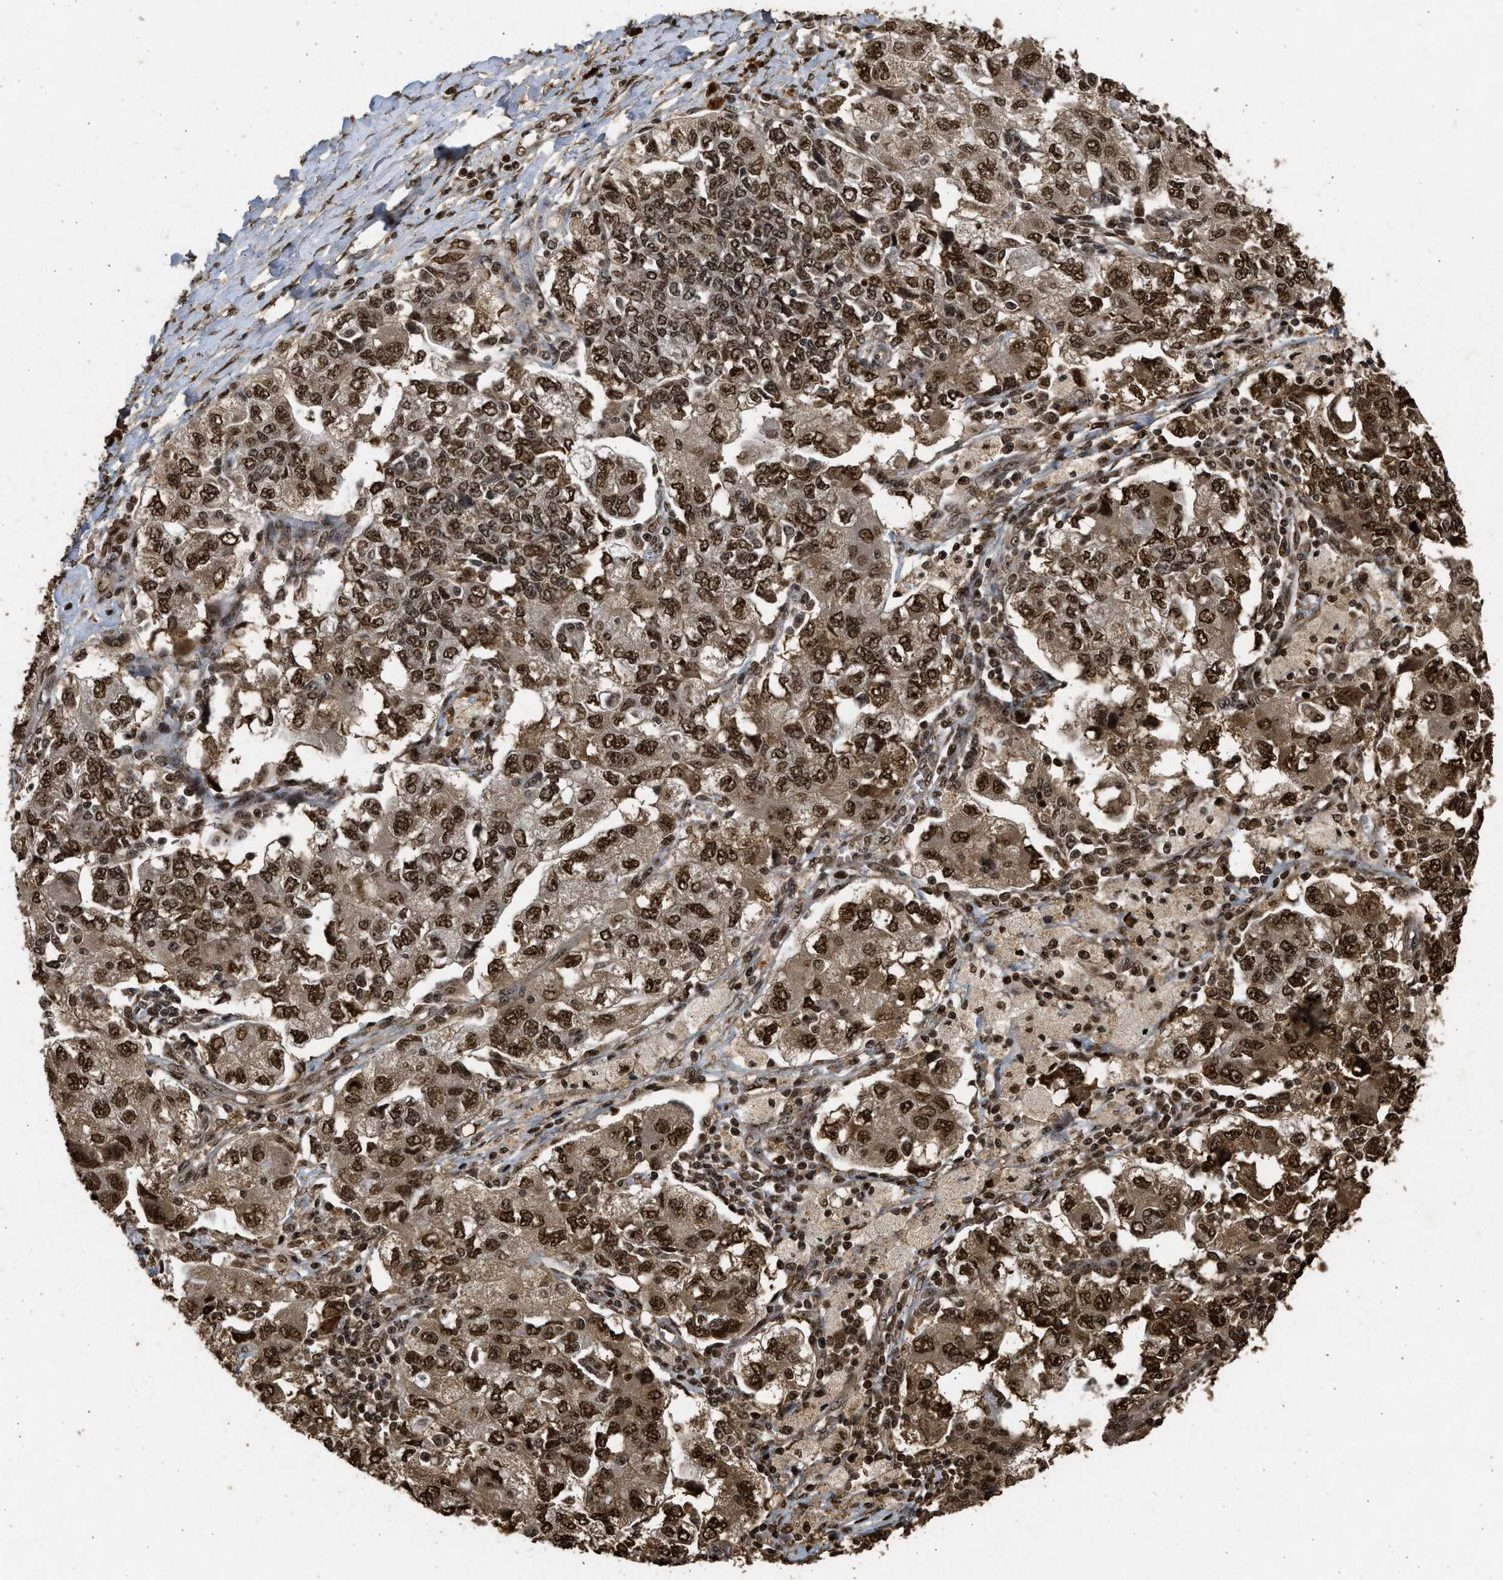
{"staining": {"intensity": "strong", "quantity": ">75%", "location": "cytoplasmic/membranous,nuclear"}, "tissue": "ovarian cancer", "cell_type": "Tumor cells", "image_type": "cancer", "snomed": [{"axis": "morphology", "description": "Carcinoma, NOS"}, {"axis": "morphology", "description": "Cystadenocarcinoma, serous, NOS"}, {"axis": "topography", "description": "Ovary"}], "caption": "Carcinoma (ovarian) stained for a protein (brown) demonstrates strong cytoplasmic/membranous and nuclear positive positivity in approximately >75% of tumor cells.", "gene": "TFDP2", "patient": {"sex": "female", "age": 69}}